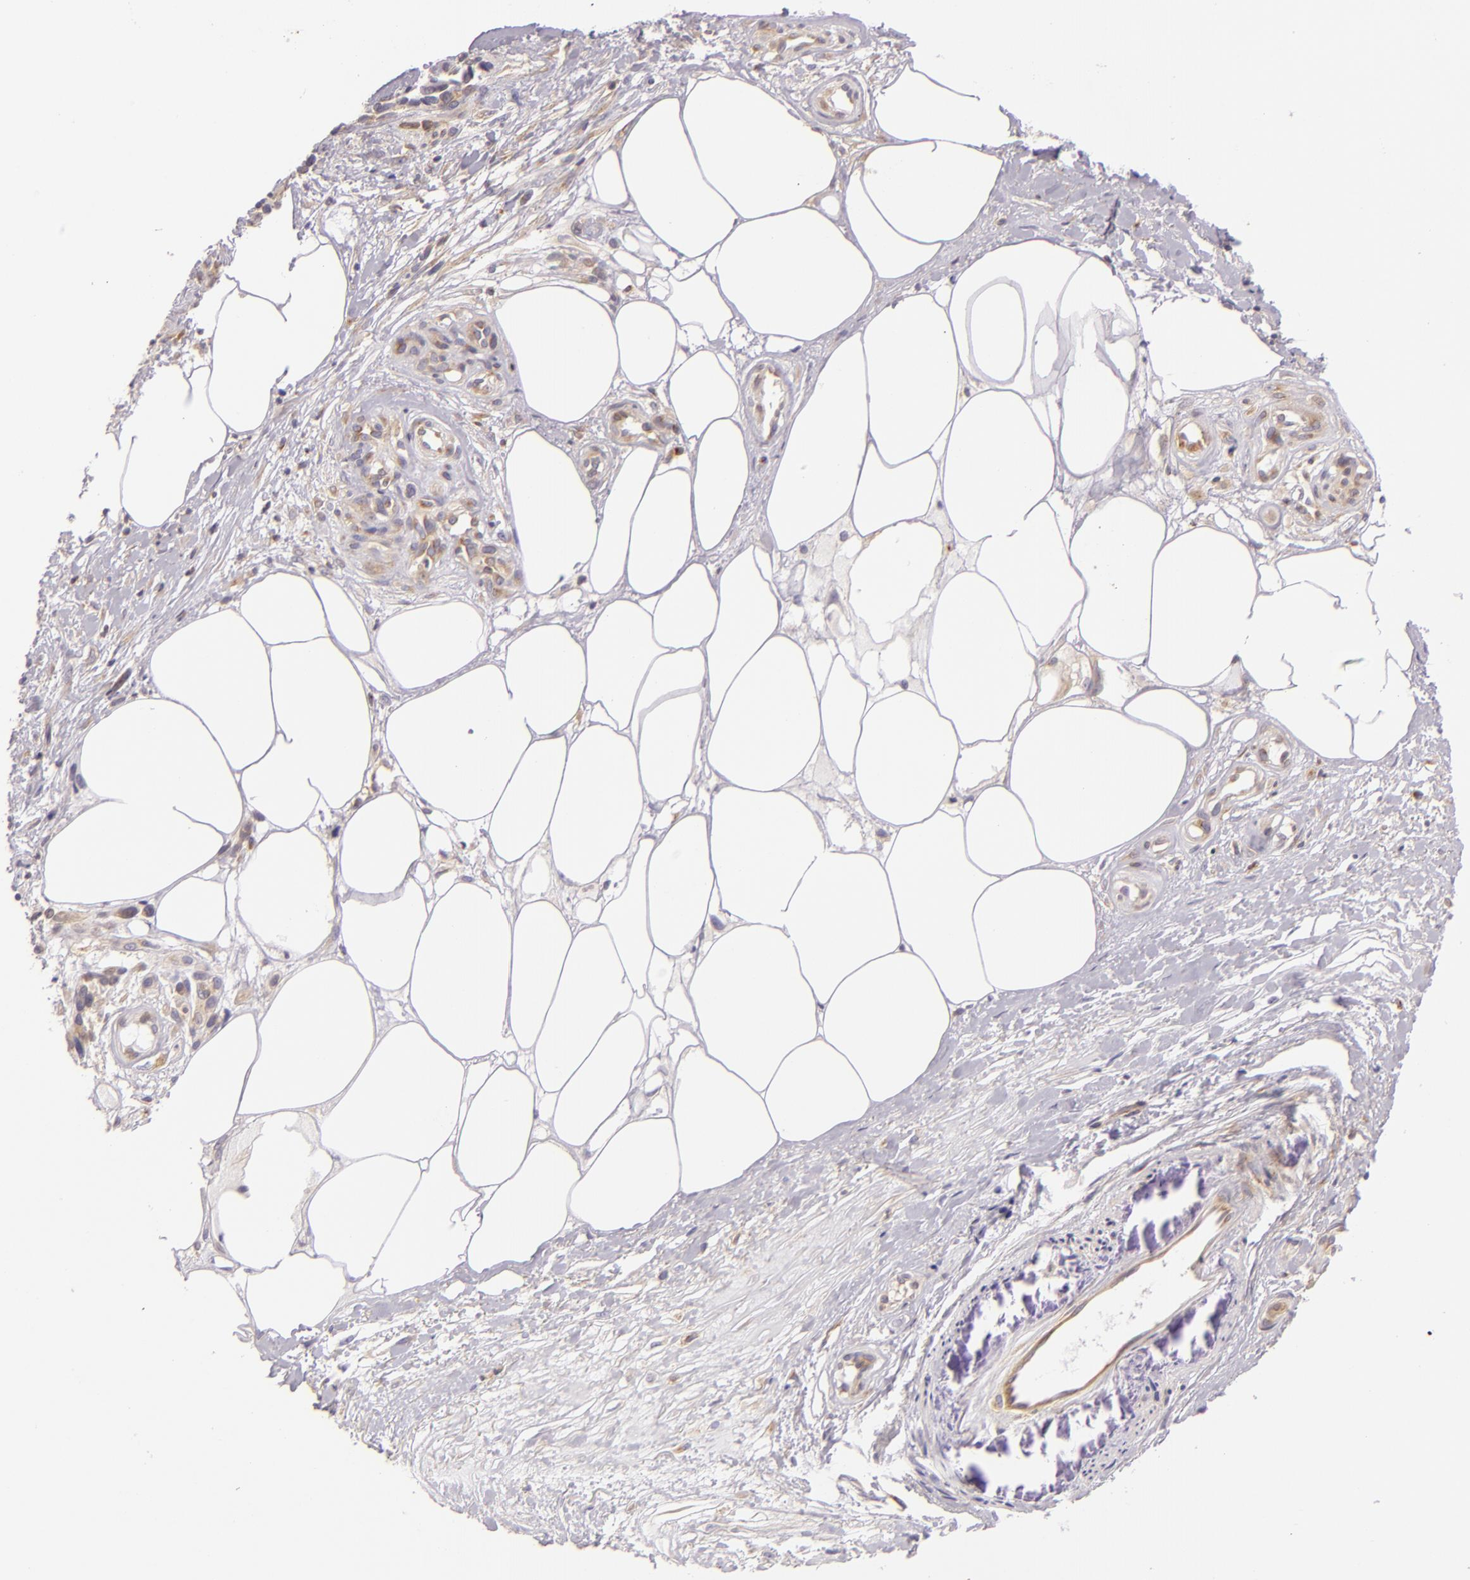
{"staining": {"intensity": "weak", "quantity": "25%-75%", "location": "cytoplasmic/membranous"}, "tissue": "melanoma", "cell_type": "Tumor cells", "image_type": "cancer", "snomed": [{"axis": "morphology", "description": "Malignant melanoma, NOS"}, {"axis": "topography", "description": "Skin"}], "caption": "Malignant melanoma was stained to show a protein in brown. There is low levels of weak cytoplasmic/membranous staining in approximately 25%-75% of tumor cells.", "gene": "UPF3B", "patient": {"sex": "female", "age": 85}}